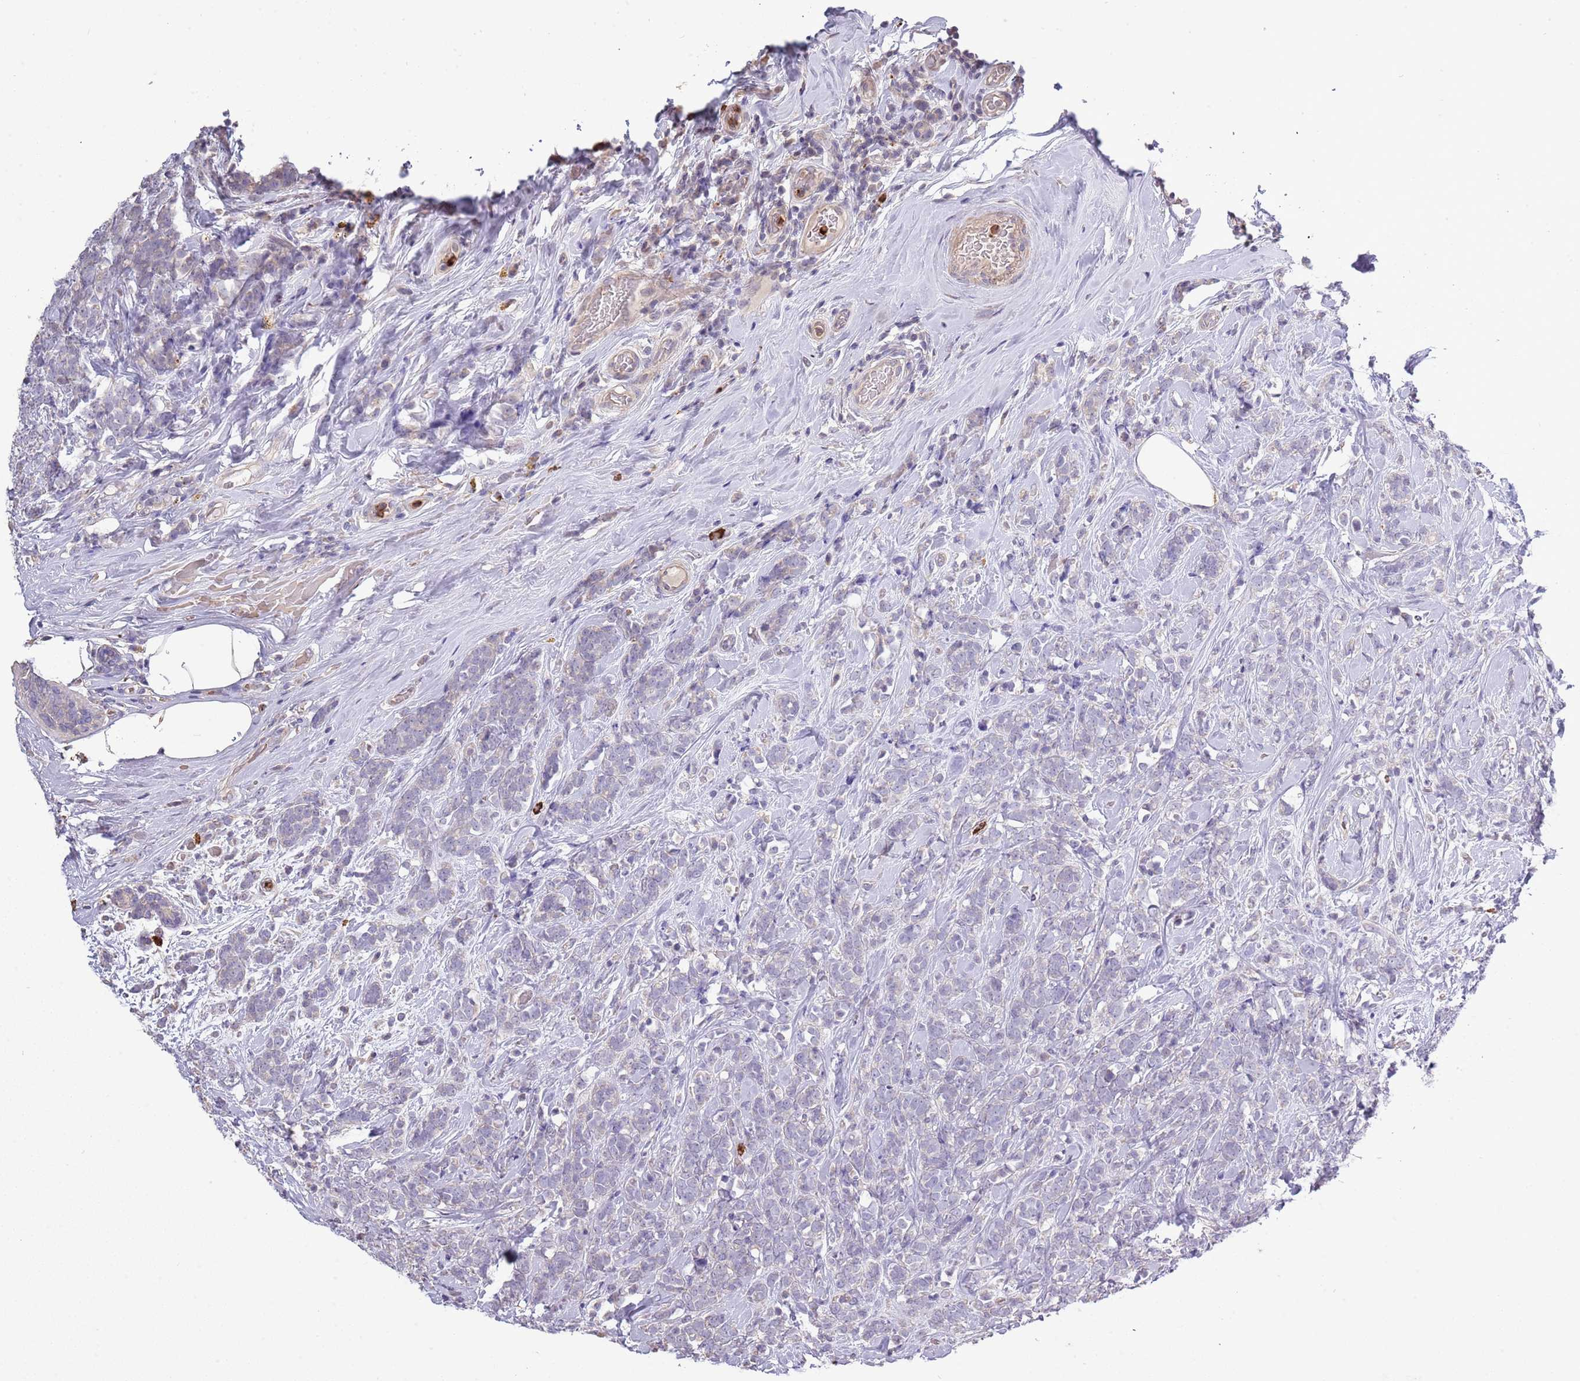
{"staining": {"intensity": "negative", "quantity": "none", "location": "none"}, "tissue": "breast cancer", "cell_type": "Tumor cells", "image_type": "cancer", "snomed": [{"axis": "morphology", "description": "Lobular carcinoma"}, {"axis": "topography", "description": "Breast"}], "caption": "Tumor cells show no significant expression in lobular carcinoma (breast).", "gene": "P2RY13", "patient": {"sex": "female", "age": 58}}